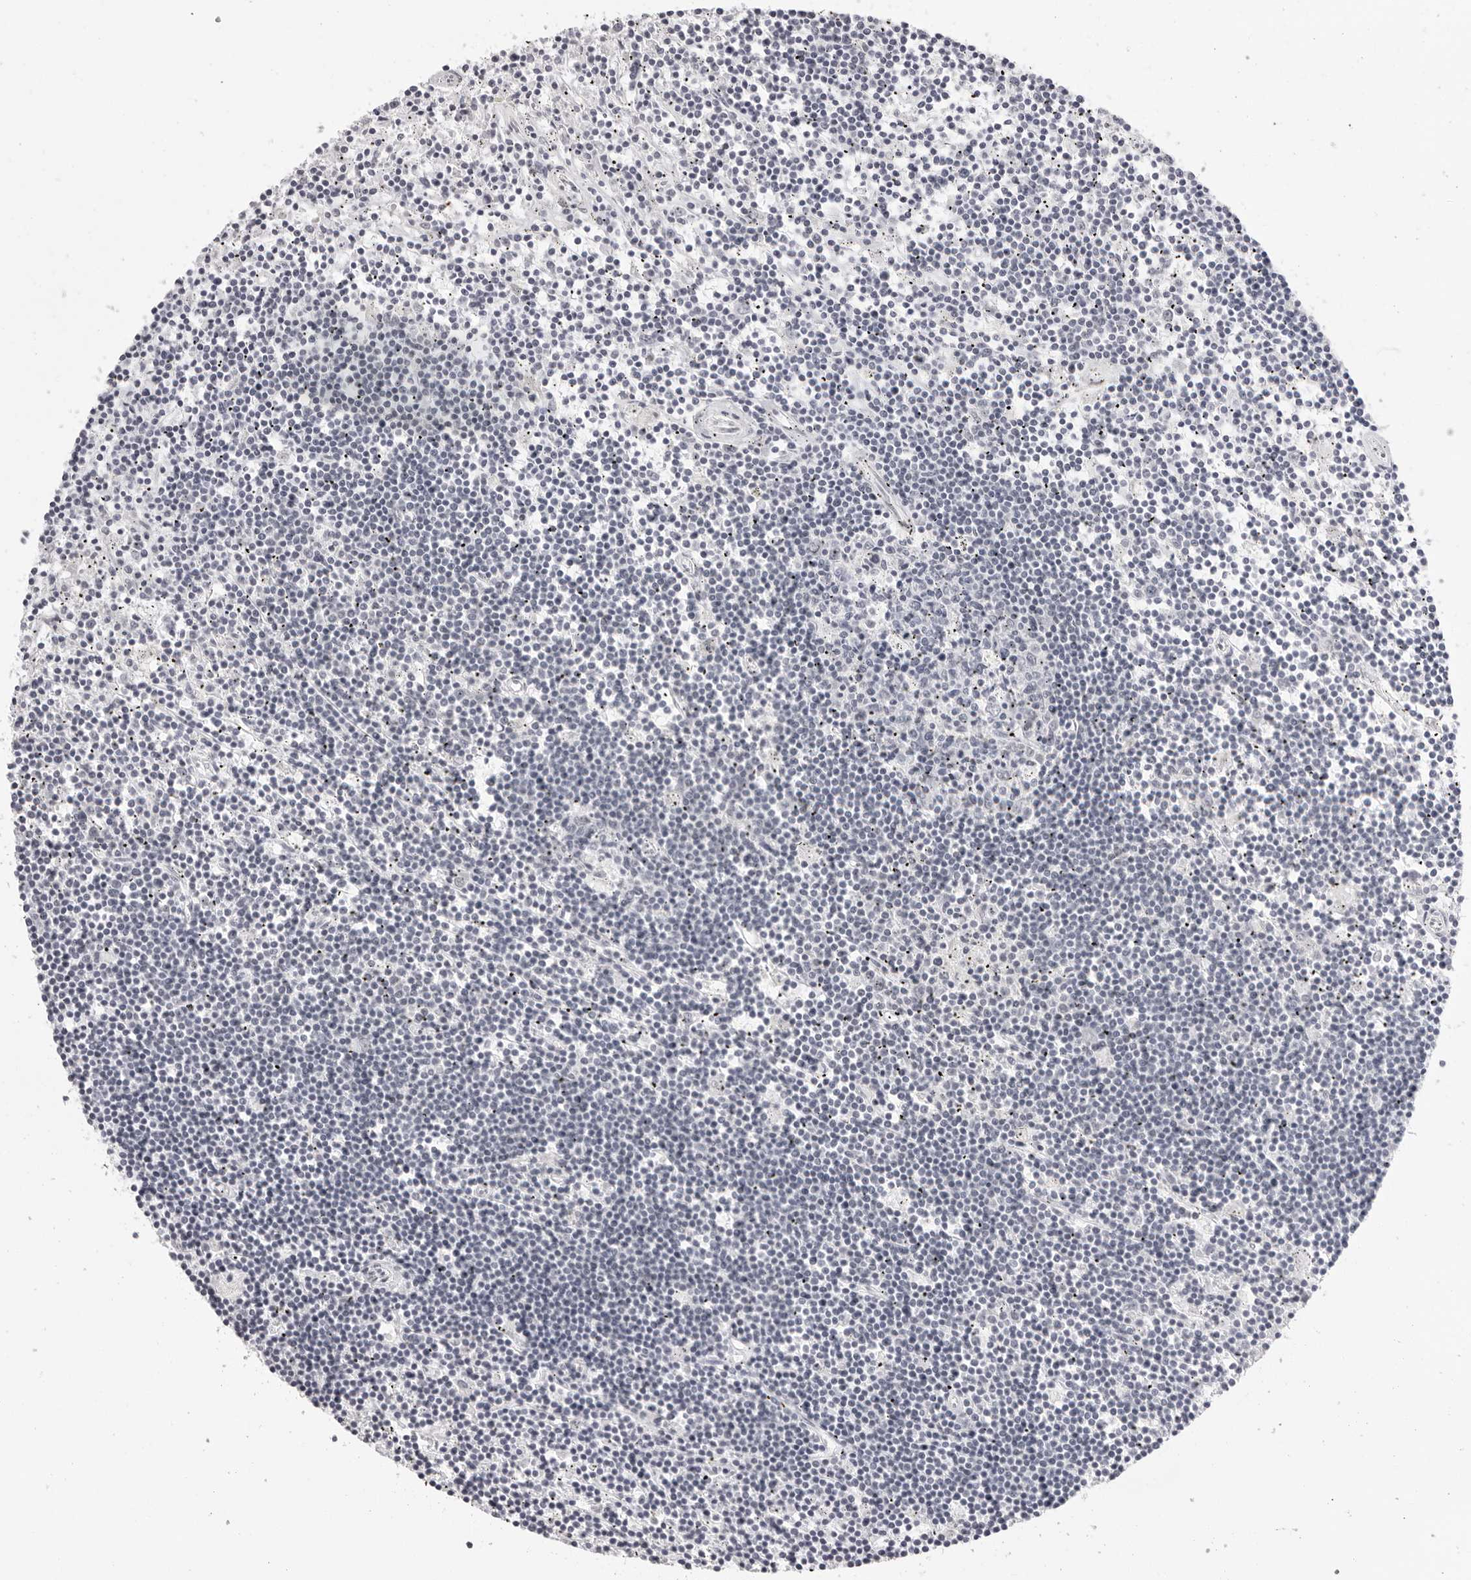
{"staining": {"intensity": "negative", "quantity": "none", "location": "none"}, "tissue": "lymphoma", "cell_type": "Tumor cells", "image_type": "cancer", "snomed": [{"axis": "morphology", "description": "Malignant lymphoma, non-Hodgkin's type, Low grade"}, {"axis": "topography", "description": "Spleen"}], "caption": "This is an IHC histopathology image of lymphoma. There is no staining in tumor cells.", "gene": "MAFK", "patient": {"sex": "male", "age": 76}}